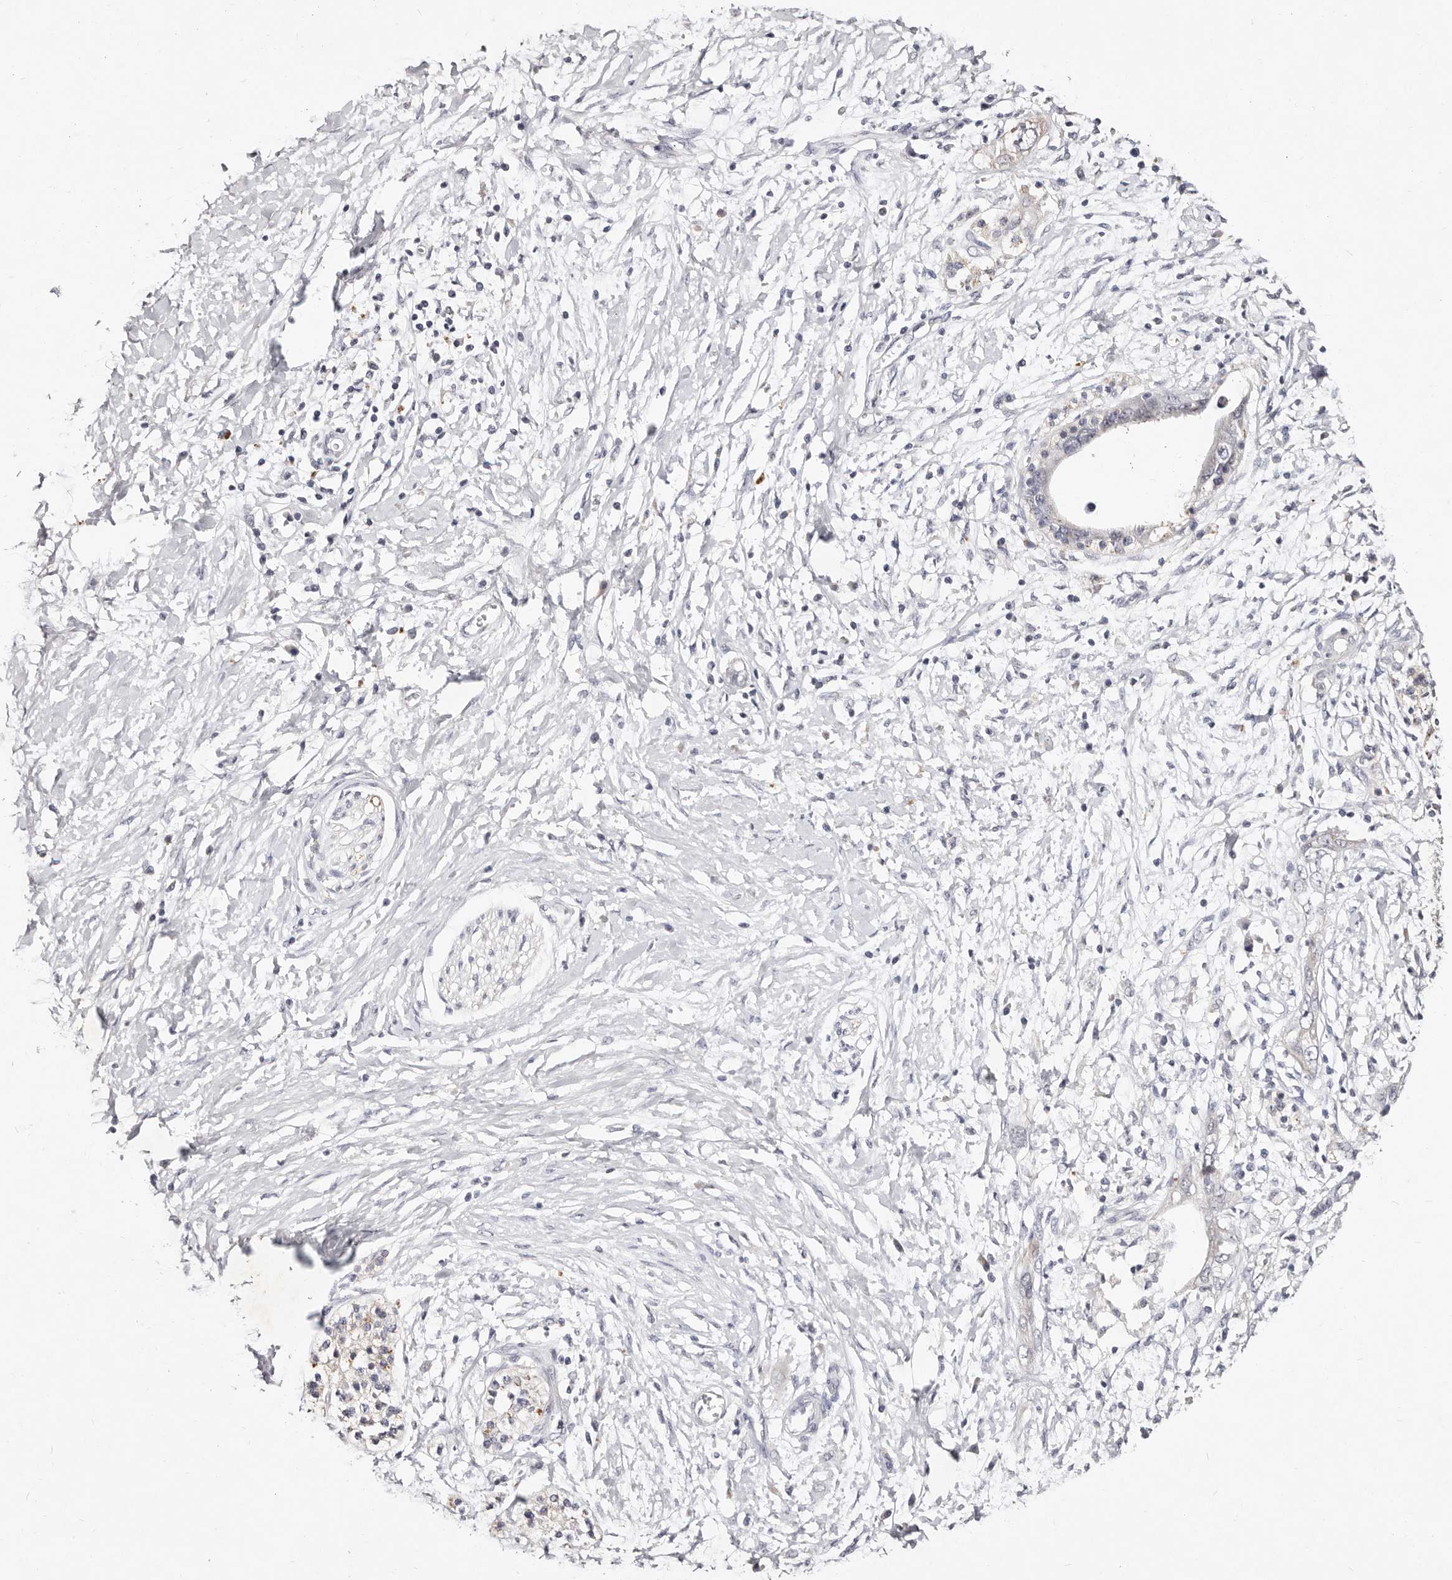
{"staining": {"intensity": "negative", "quantity": "none", "location": "none"}, "tissue": "pancreatic cancer", "cell_type": "Tumor cells", "image_type": "cancer", "snomed": [{"axis": "morphology", "description": "Normal tissue, NOS"}, {"axis": "morphology", "description": "Adenocarcinoma, NOS"}, {"axis": "topography", "description": "Pancreas"}, {"axis": "topography", "description": "Peripheral nerve tissue"}], "caption": "Immunohistochemical staining of pancreatic cancer demonstrates no significant positivity in tumor cells.", "gene": "MRPS33", "patient": {"sex": "male", "age": 59}}